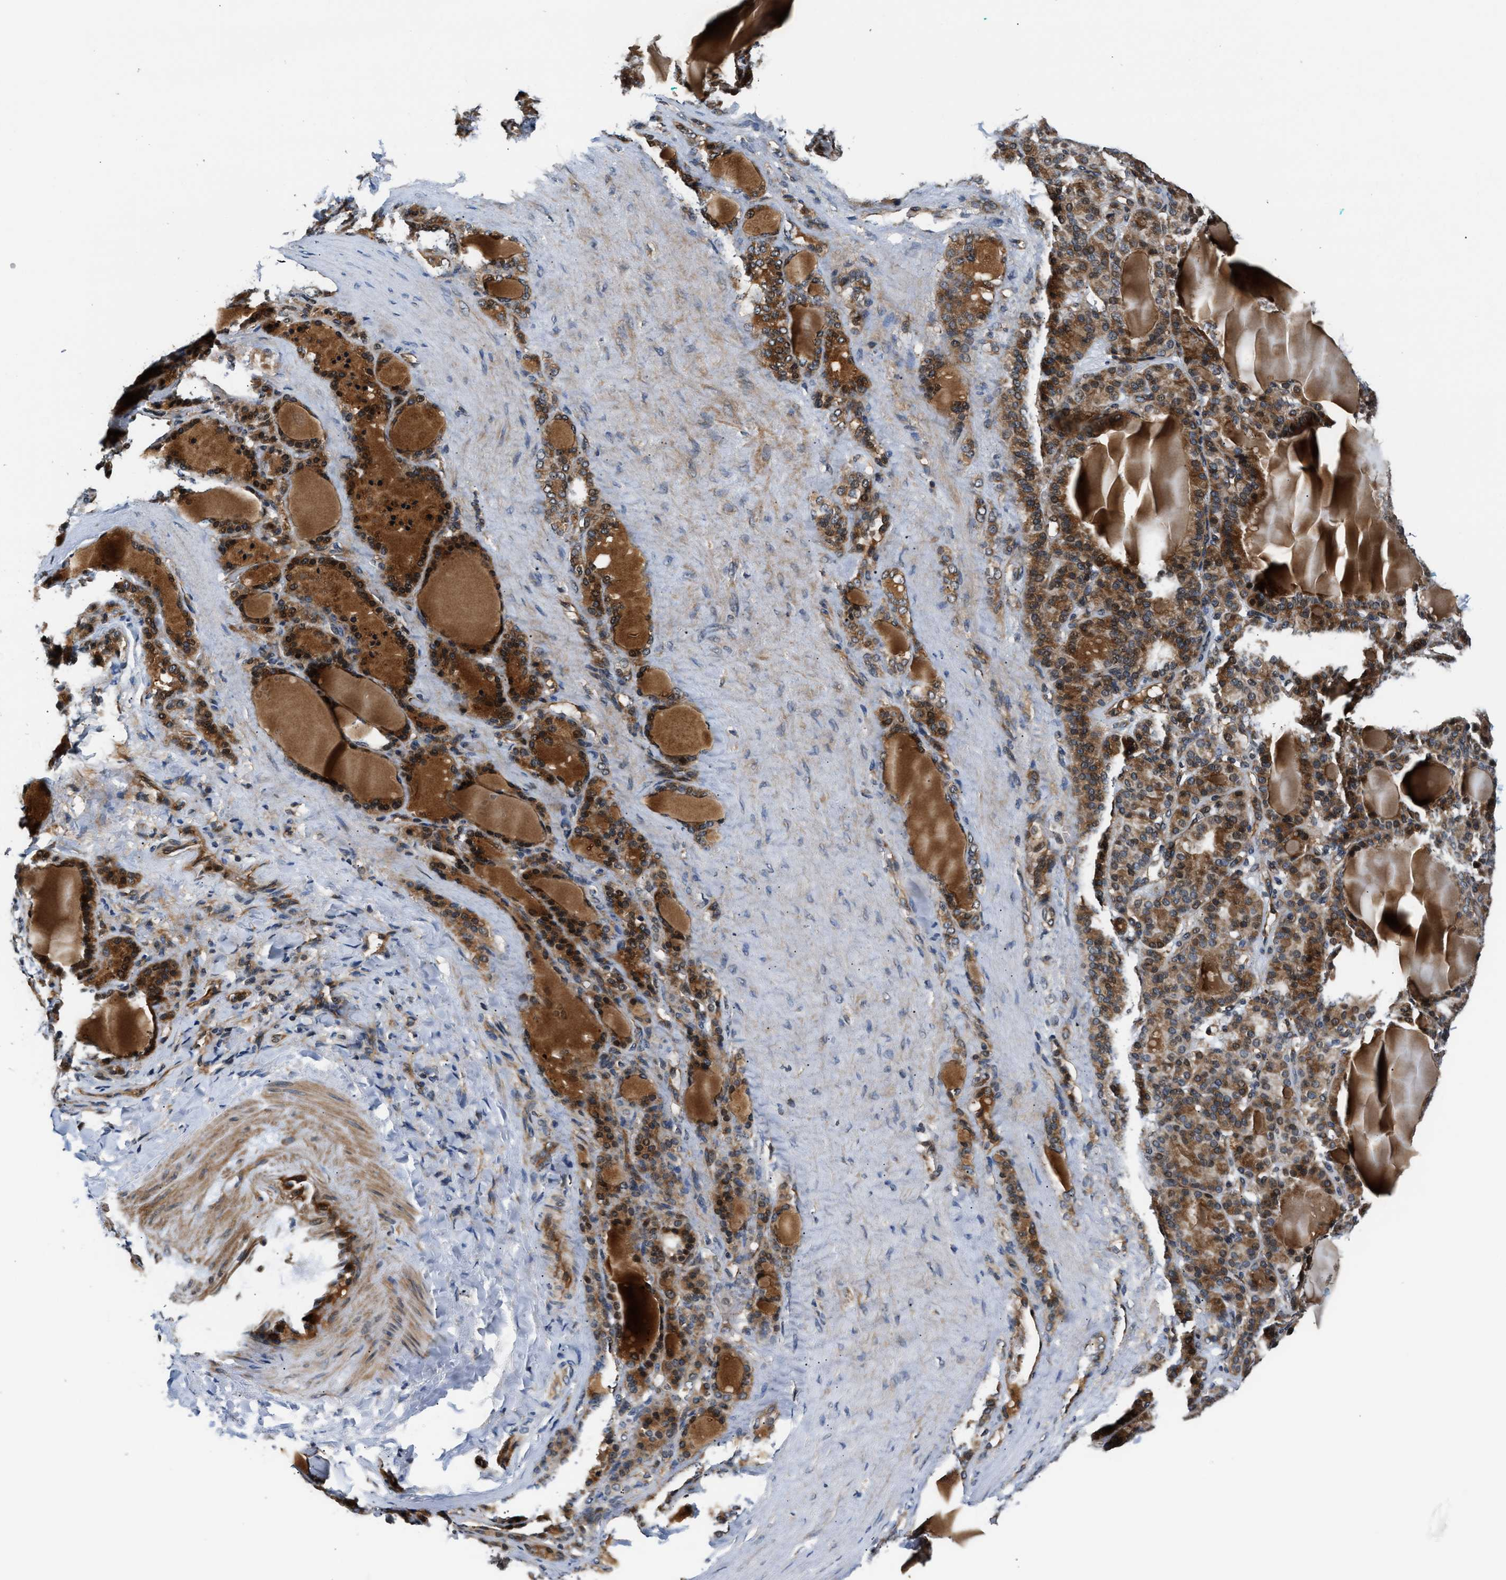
{"staining": {"intensity": "moderate", "quantity": ">75%", "location": "cytoplasmic/membranous"}, "tissue": "thyroid gland", "cell_type": "Glandular cells", "image_type": "normal", "snomed": [{"axis": "morphology", "description": "Normal tissue, NOS"}, {"axis": "topography", "description": "Thyroid gland"}], "caption": "Glandular cells display medium levels of moderate cytoplasmic/membranous expression in approximately >75% of cells in benign human thyroid gland.", "gene": "TUT7", "patient": {"sex": "female", "age": 28}}